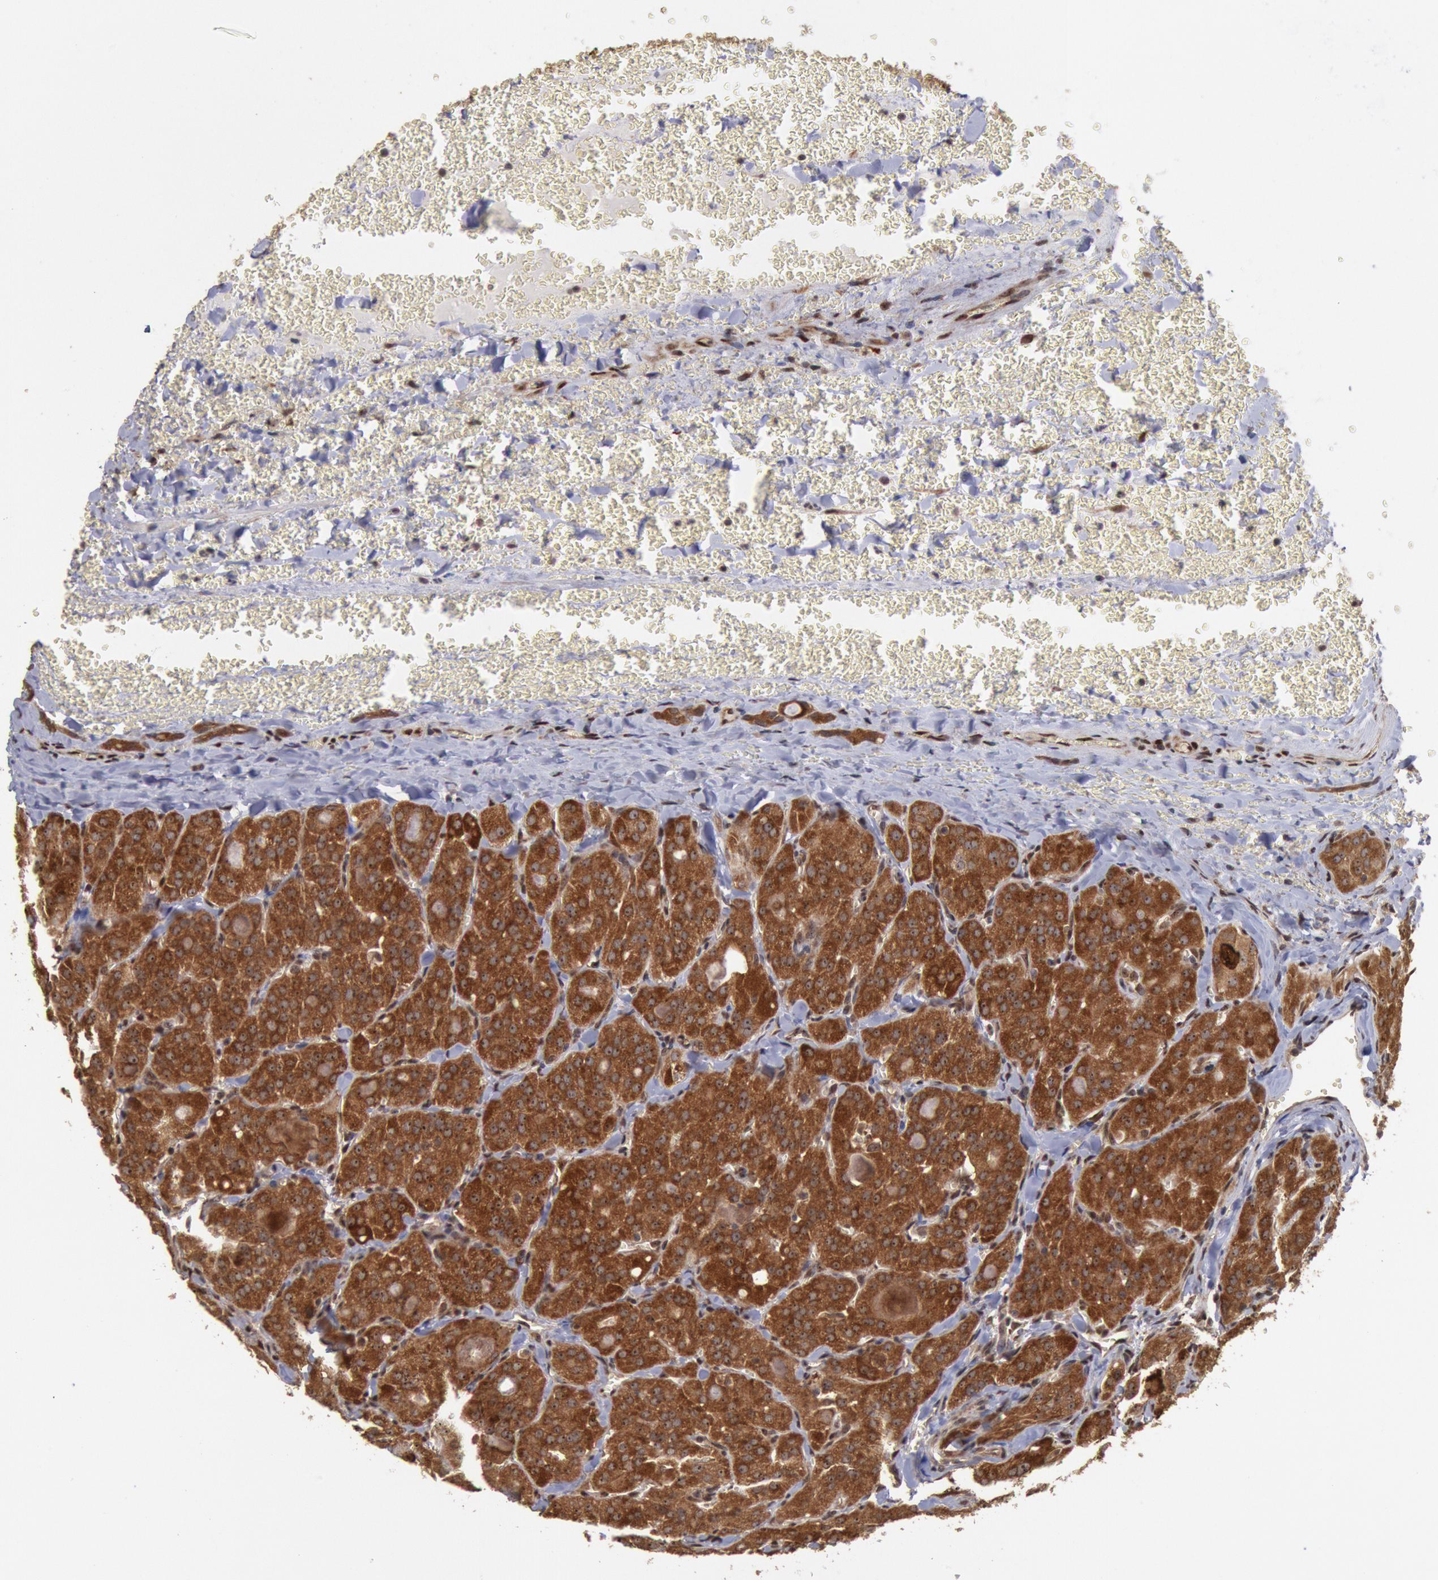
{"staining": {"intensity": "strong", "quantity": ">75%", "location": "cytoplasmic/membranous"}, "tissue": "thyroid cancer", "cell_type": "Tumor cells", "image_type": "cancer", "snomed": [{"axis": "morphology", "description": "Carcinoma, NOS"}, {"axis": "topography", "description": "Thyroid gland"}], "caption": "A brown stain shows strong cytoplasmic/membranous staining of a protein in thyroid cancer tumor cells.", "gene": "STX17", "patient": {"sex": "male", "age": 76}}